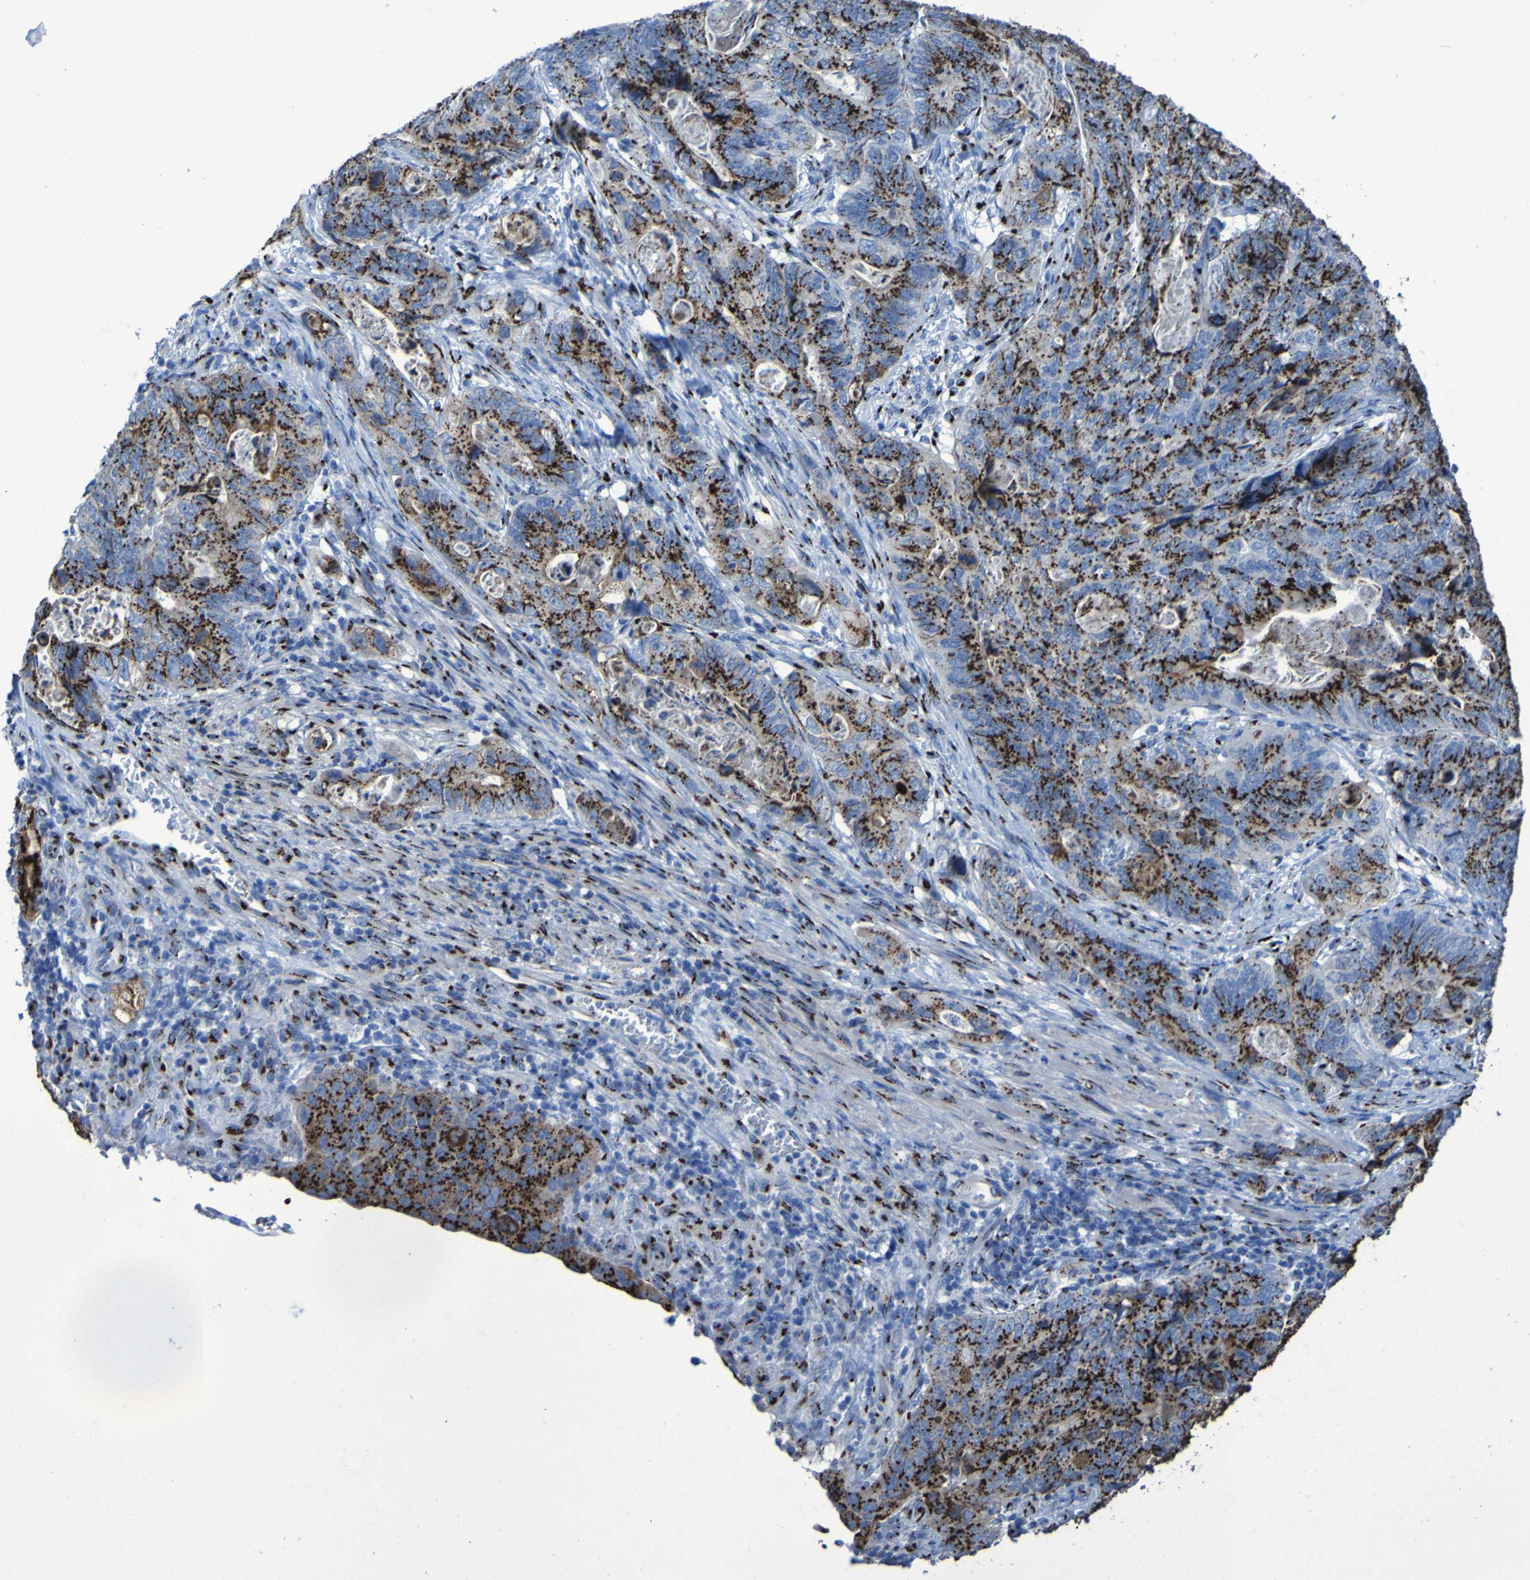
{"staining": {"intensity": "strong", "quantity": ">75%", "location": "cytoplasmic/membranous"}, "tissue": "stomach cancer", "cell_type": "Tumor cells", "image_type": "cancer", "snomed": [{"axis": "morphology", "description": "Adenocarcinoma, NOS"}, {"axis": "topography", "description": "Stomach"}], "caption": "Human stomach cancer (adenocarcinoma) stained with a brown dye exhibits strong cytoplasmic/membranous positive expression in approximately >75% of tumor cells.", "gene": "GOLM1", "patient": {"sex": "female", "age": 89}}